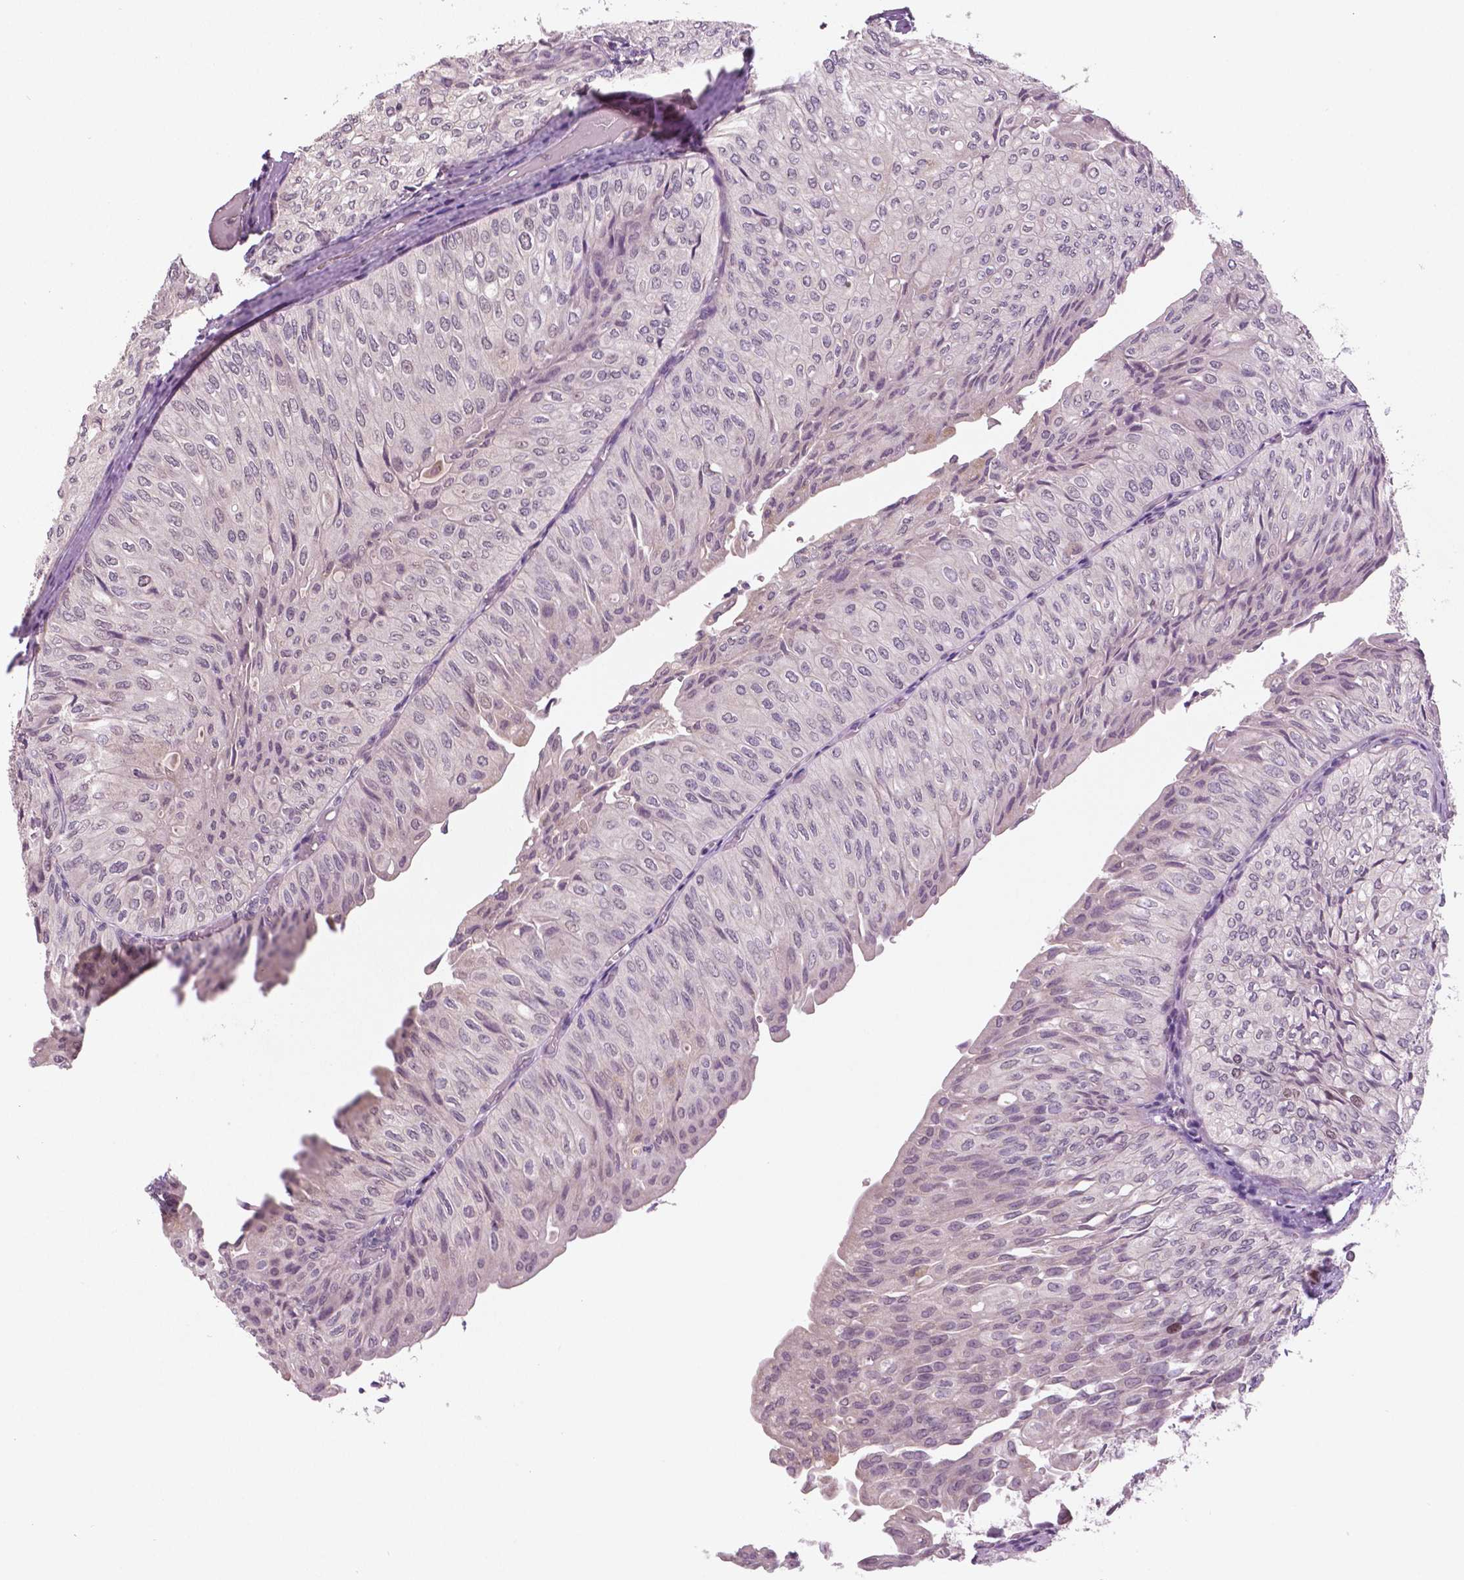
{"staining": {"intensity": "negative", "quantity": "none", "location": "none"}, "tissue": "urothelial cancer", "cell_type": "Tumor cells", "image_type": "cancer", "snomed": [{"axis": "morphology", "description": "Urothelial carcinoma, NOS"}, {"axis": "topography", "description": "Urinary bladder"}], "caption": "Tumor cells show no significant protein expression in transitional cell carcinoma.", "gene": "MKI67", "patient": {"sex": "male", "age": 62}}